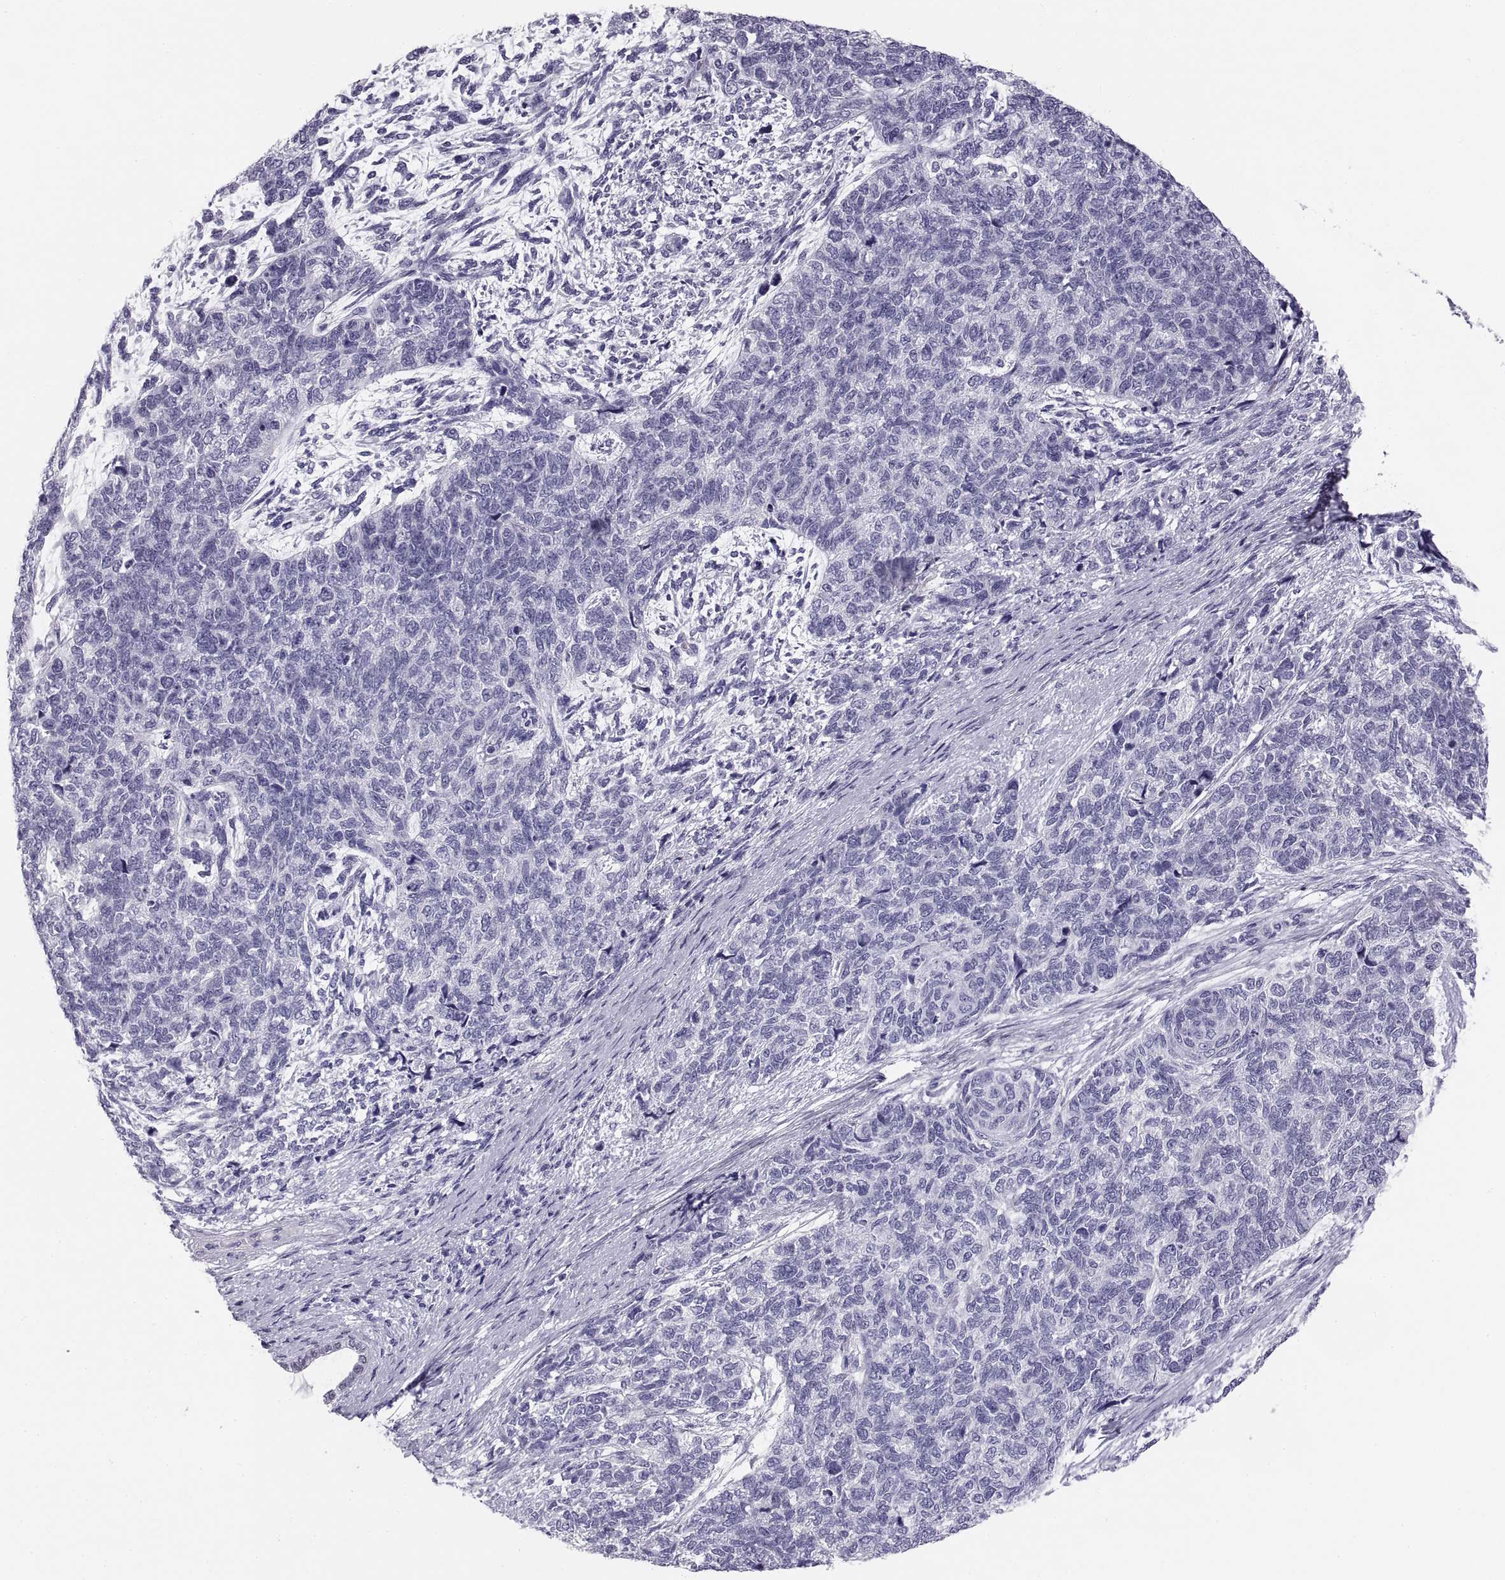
{"staining": {"intensity": "negative", "quantity": "none", "location": "none"}, "tissue": "cervical cancer", "cell_type": "Tumor cells", "image_type": "cancer", "snomed": [{"axis": "morphology", "description": "Squamous cell carcinoma, NOS"}, {"axis": "topography", "description": "Cervix"}], "caption": "Immunohistochemistry (IHC) of cervical squamous cell carcinoma displays no positivity in tumor cells.", "gene": "PAX2", "patient": {"sex": "female", "age": 63}}